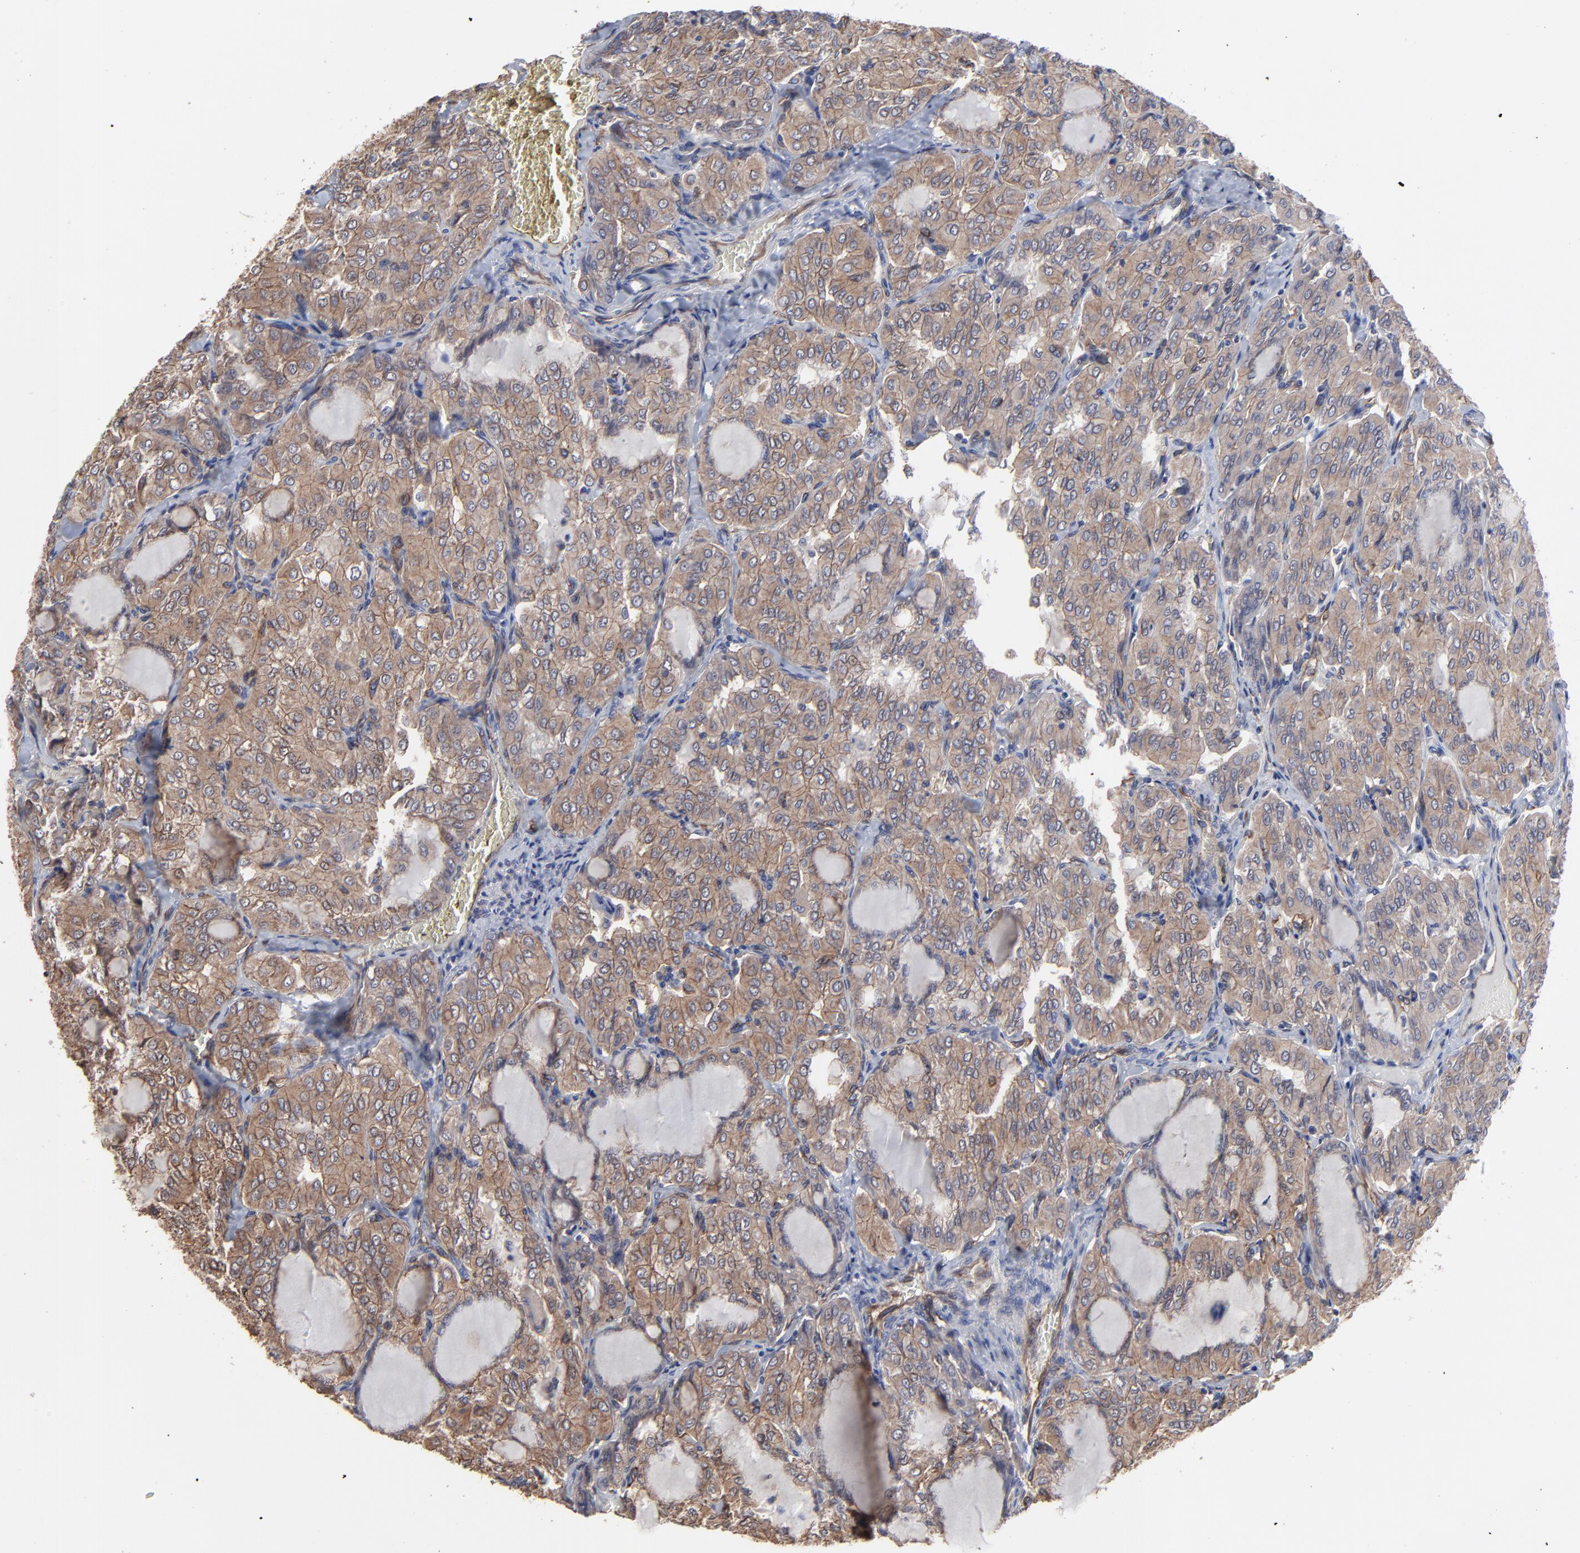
{"staining": {"intensity": "moderate", "quantity": ">75%", "location": "cytoplasmic/membranous"}, "tissue": "thyroid cancer", "cell_type": "Tumor cells", "image_type": "cancer", "snomed": [{"axis": "morphology", "description": "Papillary adenocarcinoma, NOS"}, {"axis": "topography", "description": "Thyroid gland"}], "caption": "This photomicrograph exhibits IHC staining of human thyroid cancer, with medium moderate cytoplasmic/membranous staining in about >75% of tumor cells.", "gene": "ARMT1", "patient": {"sex": "male", "age": 20}}